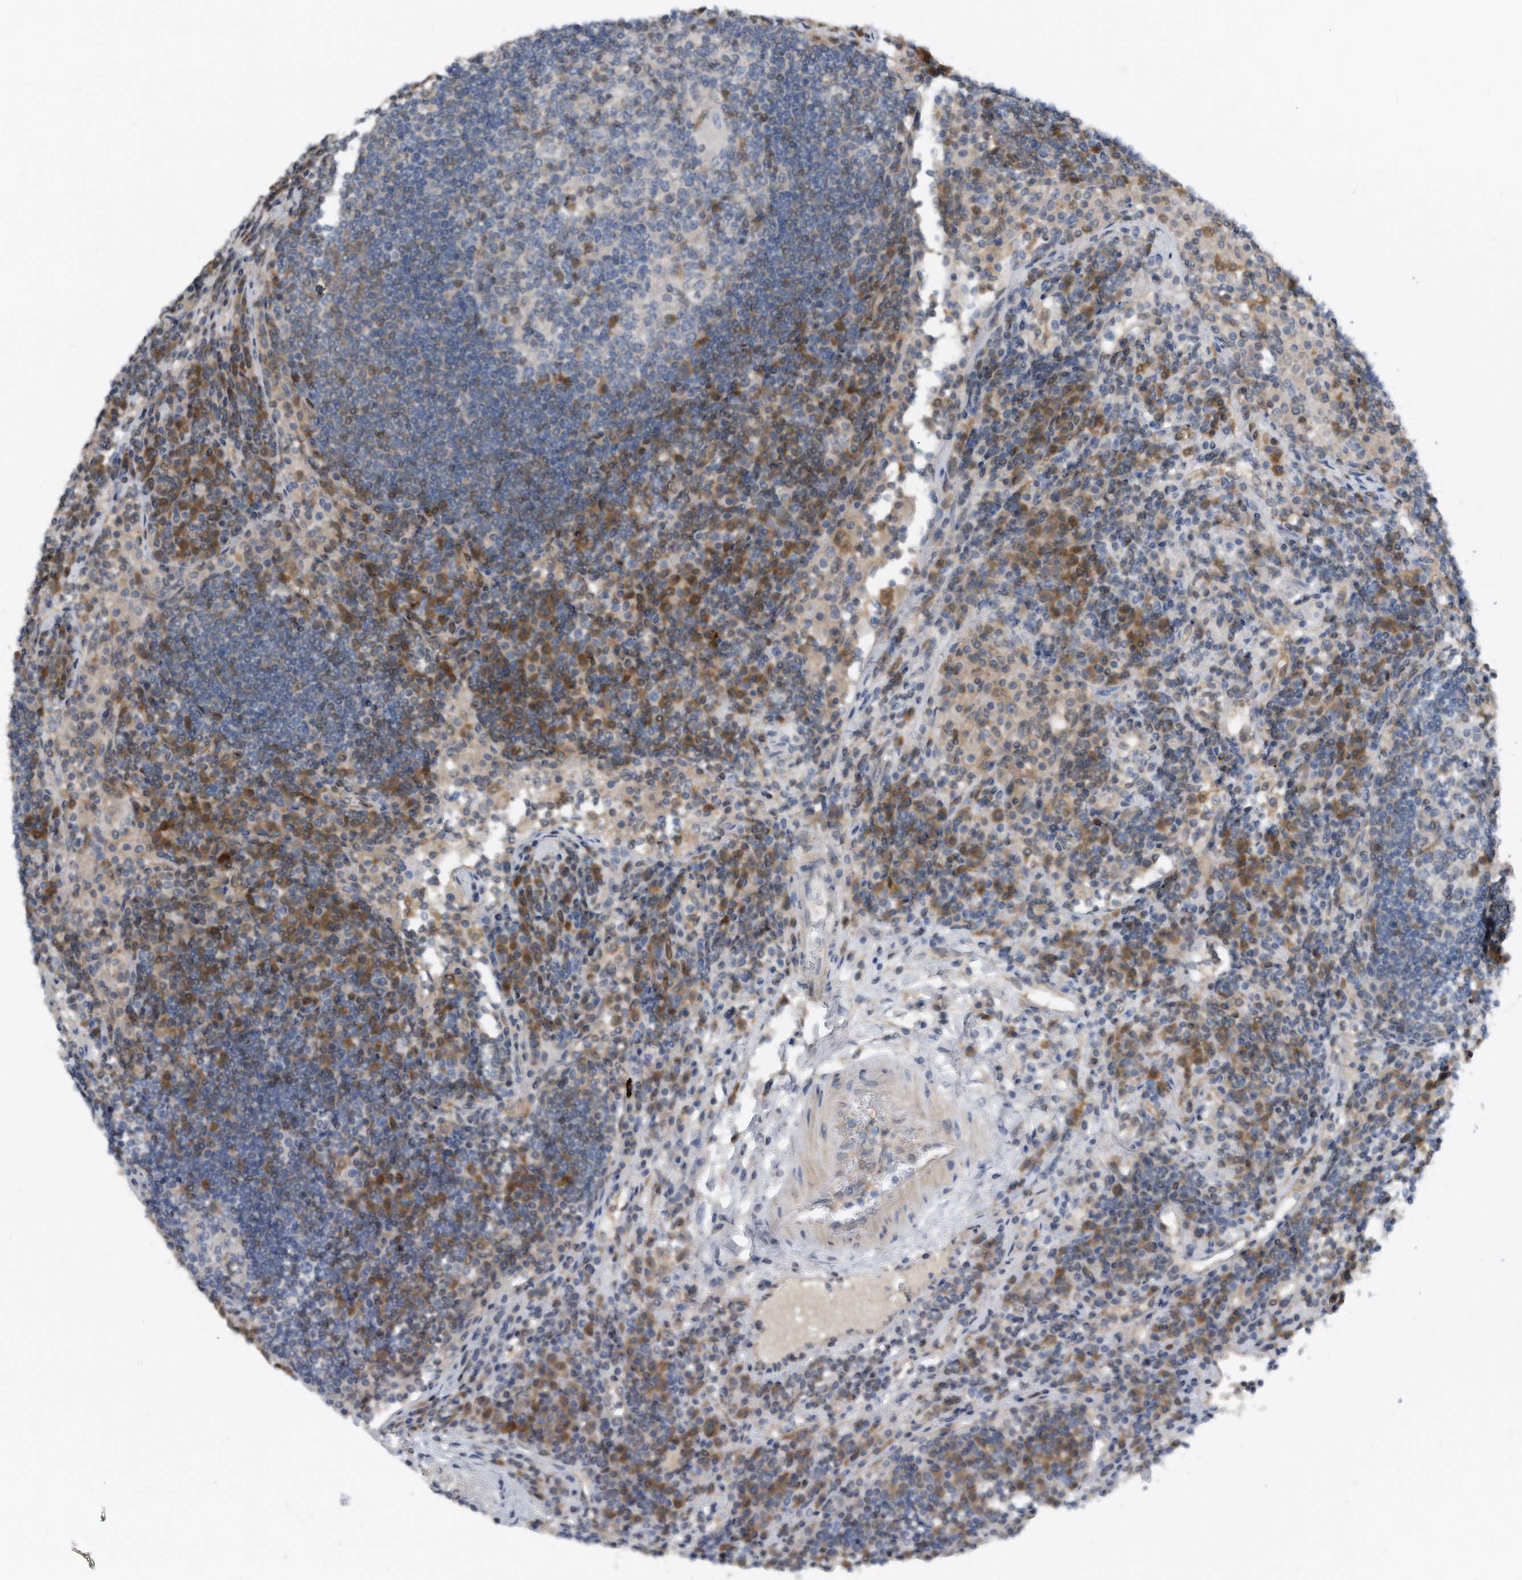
{"staining": {"intensity": "moderate", "quantity": "<25%", "location": "cytoplasmic/membranous"}, "tissue": "lymph node", "cell_type": "Germinal center cells", "image_type": "normal", "snomed": [{"axis": "morphology", "description": "Normal tissue, NOS"}, {"axis": "topography", "description": "Lymph node"}], "caption": "About <25% of germinal center cells in benign human lymph node demonstrate moderate cytoplasmic/membranous protein staining as visualized by brown immunohistochemical staining.", "gene": "MAP2K6", "patient": {"sex": "female", "age": 53}}